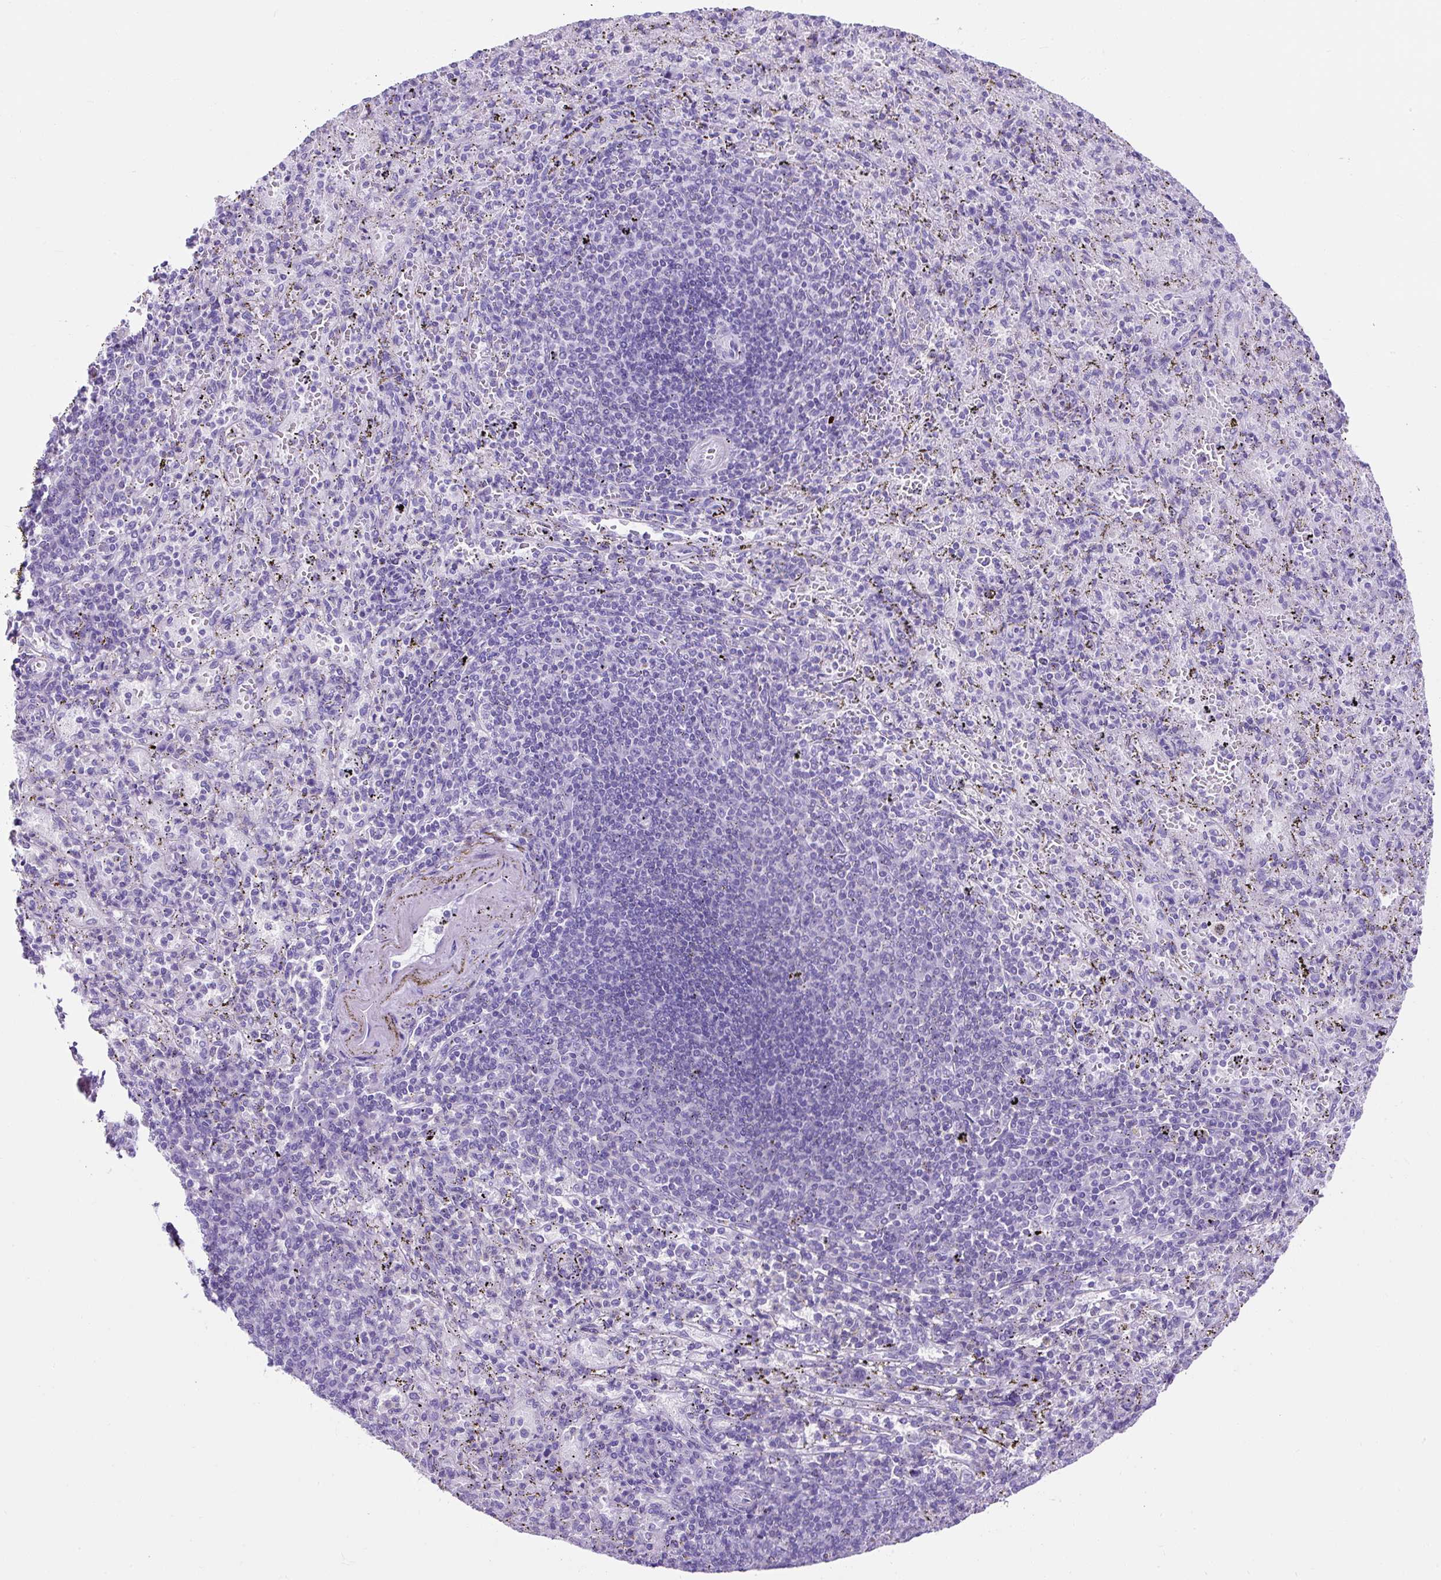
{"staining": {"intensity": "negative", "quantity": "none", "location": "none"}, "tissue": "spleen", "cell_type": "Cells in red pulp", "image_type": "normal", "snomed": [{"axis": "morphology", "description": "Normal tissue, NOS"}, {"axis": "topography", "description": "Spleen"}], "caption": "IHC of benign spleen exhibits no staining in cells in red pulp.", "gene": "KRT12", "patient": {"sex": "male", "age": 57}}